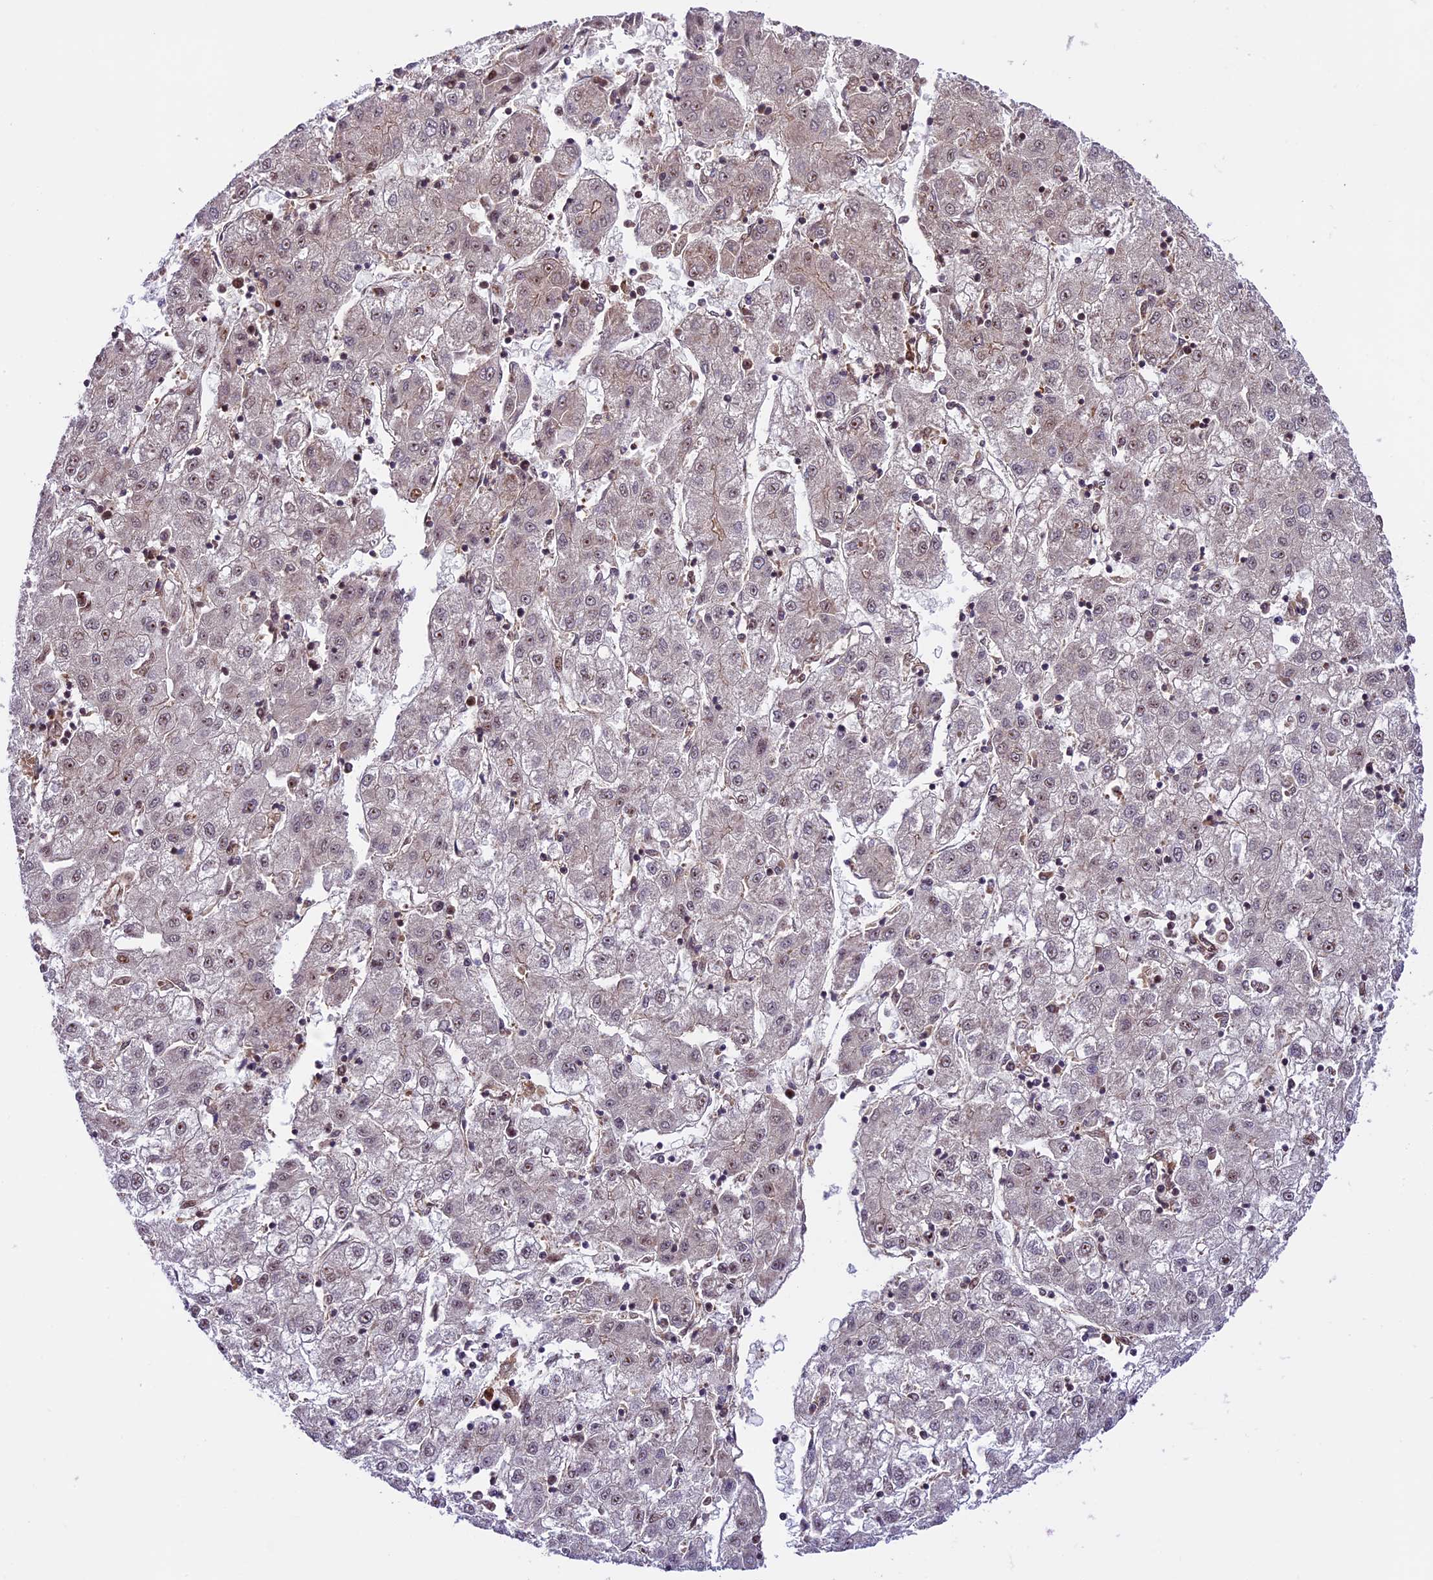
{"staining": {"intensity": "negative", "quantity": "none", "location": "none"}, "tissue": "liver cancer", "cell_type": "Tumor cells", "image_type": "cancer", "snomed": [{"axis": "morphology", "description": "Carcinoma, Hepatocellular, NOS"}, {"axis": "topography", "description": "Liver"}], "caption": "Hepatocellular carcinoma (liver) was stained to show a protein in brown. There is no significant positivity in tumor cells.", "gene": "DHX38", "patient": {"sex": "male", "age": 72}}